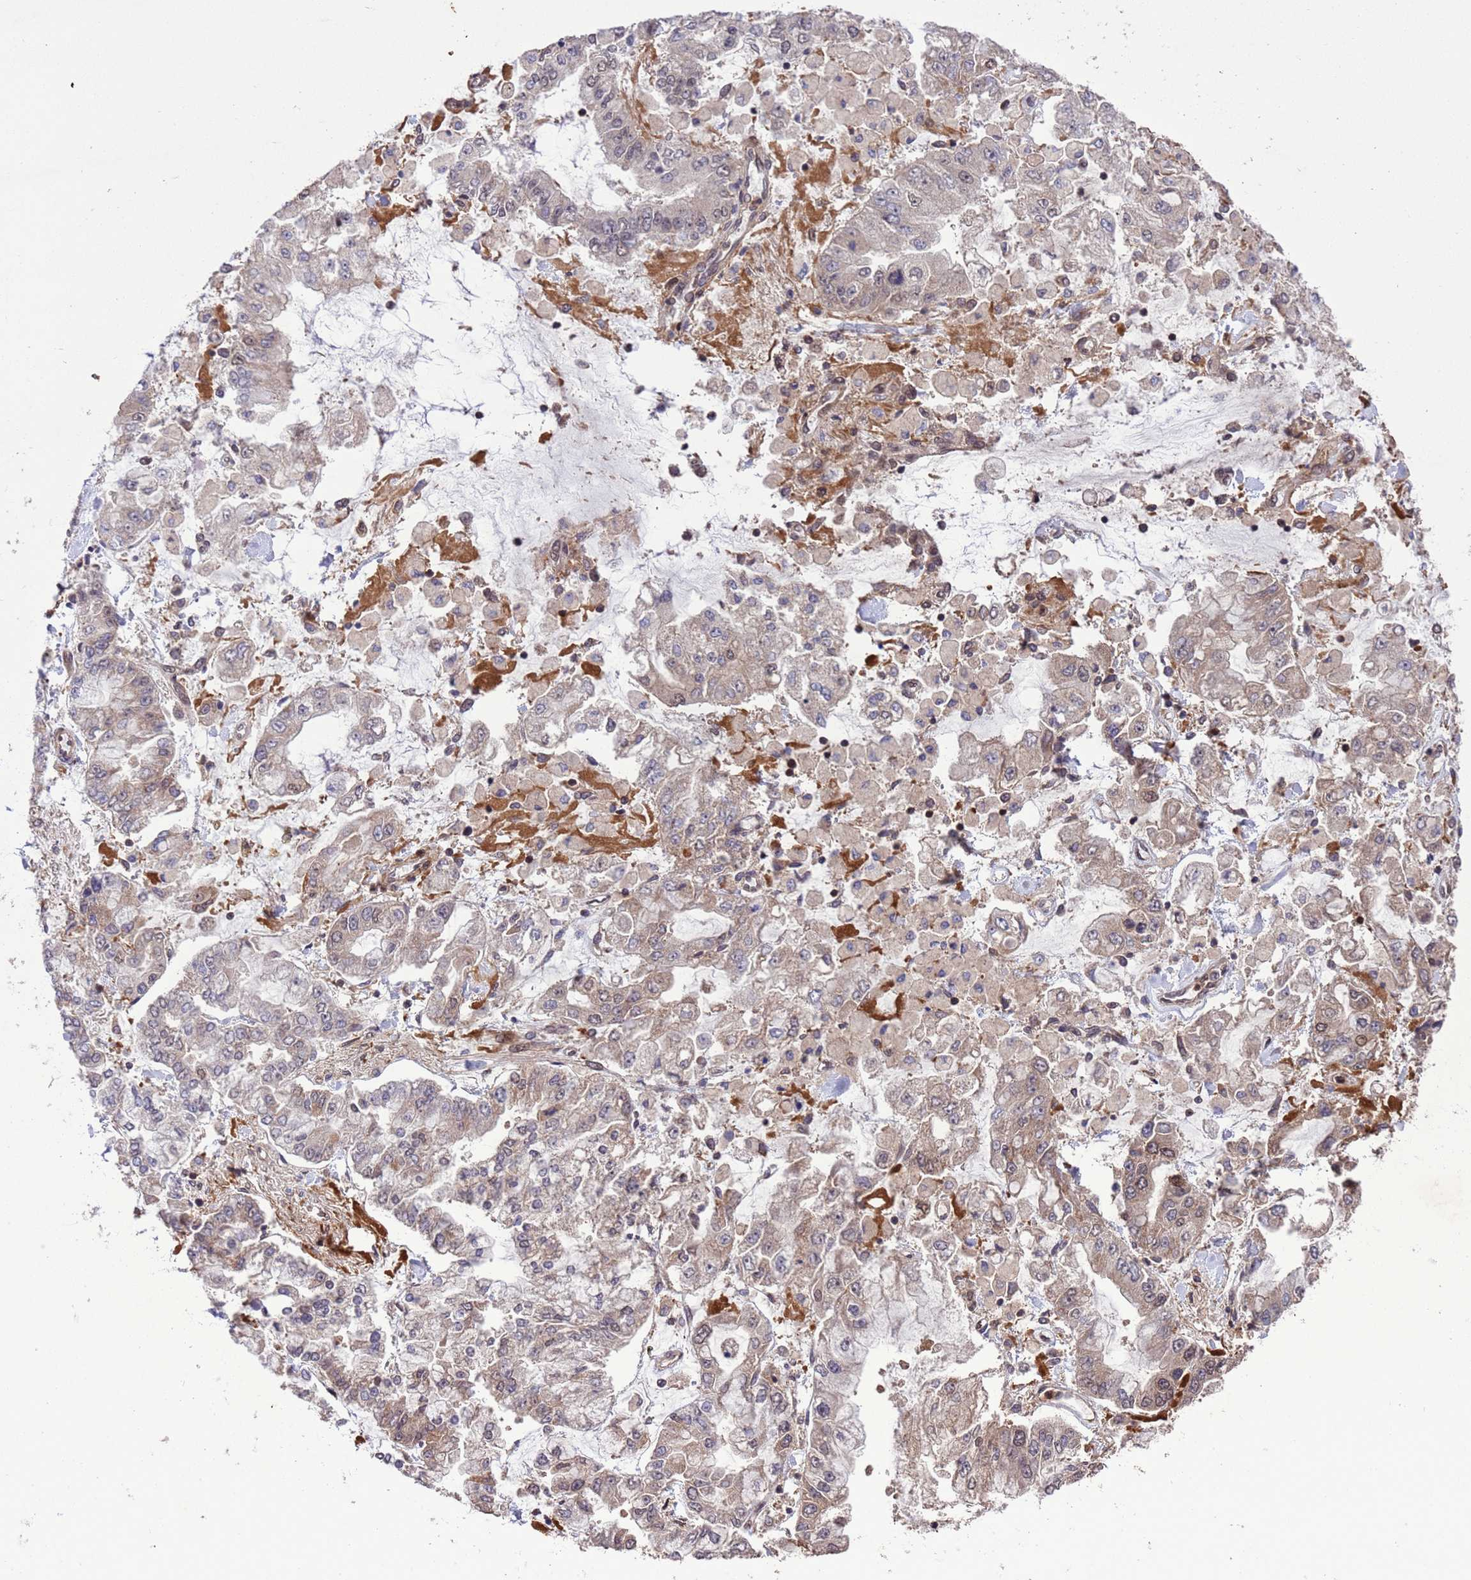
{"staining": {"intensity": "moderate", "quantity": "25%-75%", "location": "nuclear"}, "tissue": "stomach cancer", "cell_type": "Tumor cells", "image_type": "cancer", "snomed": [{"axis": "morphology", "description": "Normal tissue, NOS"}, {"axis": "morphology", "description": "Adenocarcinoma, NOS"}, {"axis": "topography", "description": "Stomach, upper"}, {"axis": "topography", "description": "Stomach"}], "caption": "IHC photomicrograph of neoplastic tissue: stomach cancer stained using immunohistochemistry (IHC) reveals medium levels of moderate protein expression localized specifically in the nuclear of tumor cells, appearing as a nuclear brown color.", "gene": "VSTM4", "patient": {"sex": "male", "age": 76}}